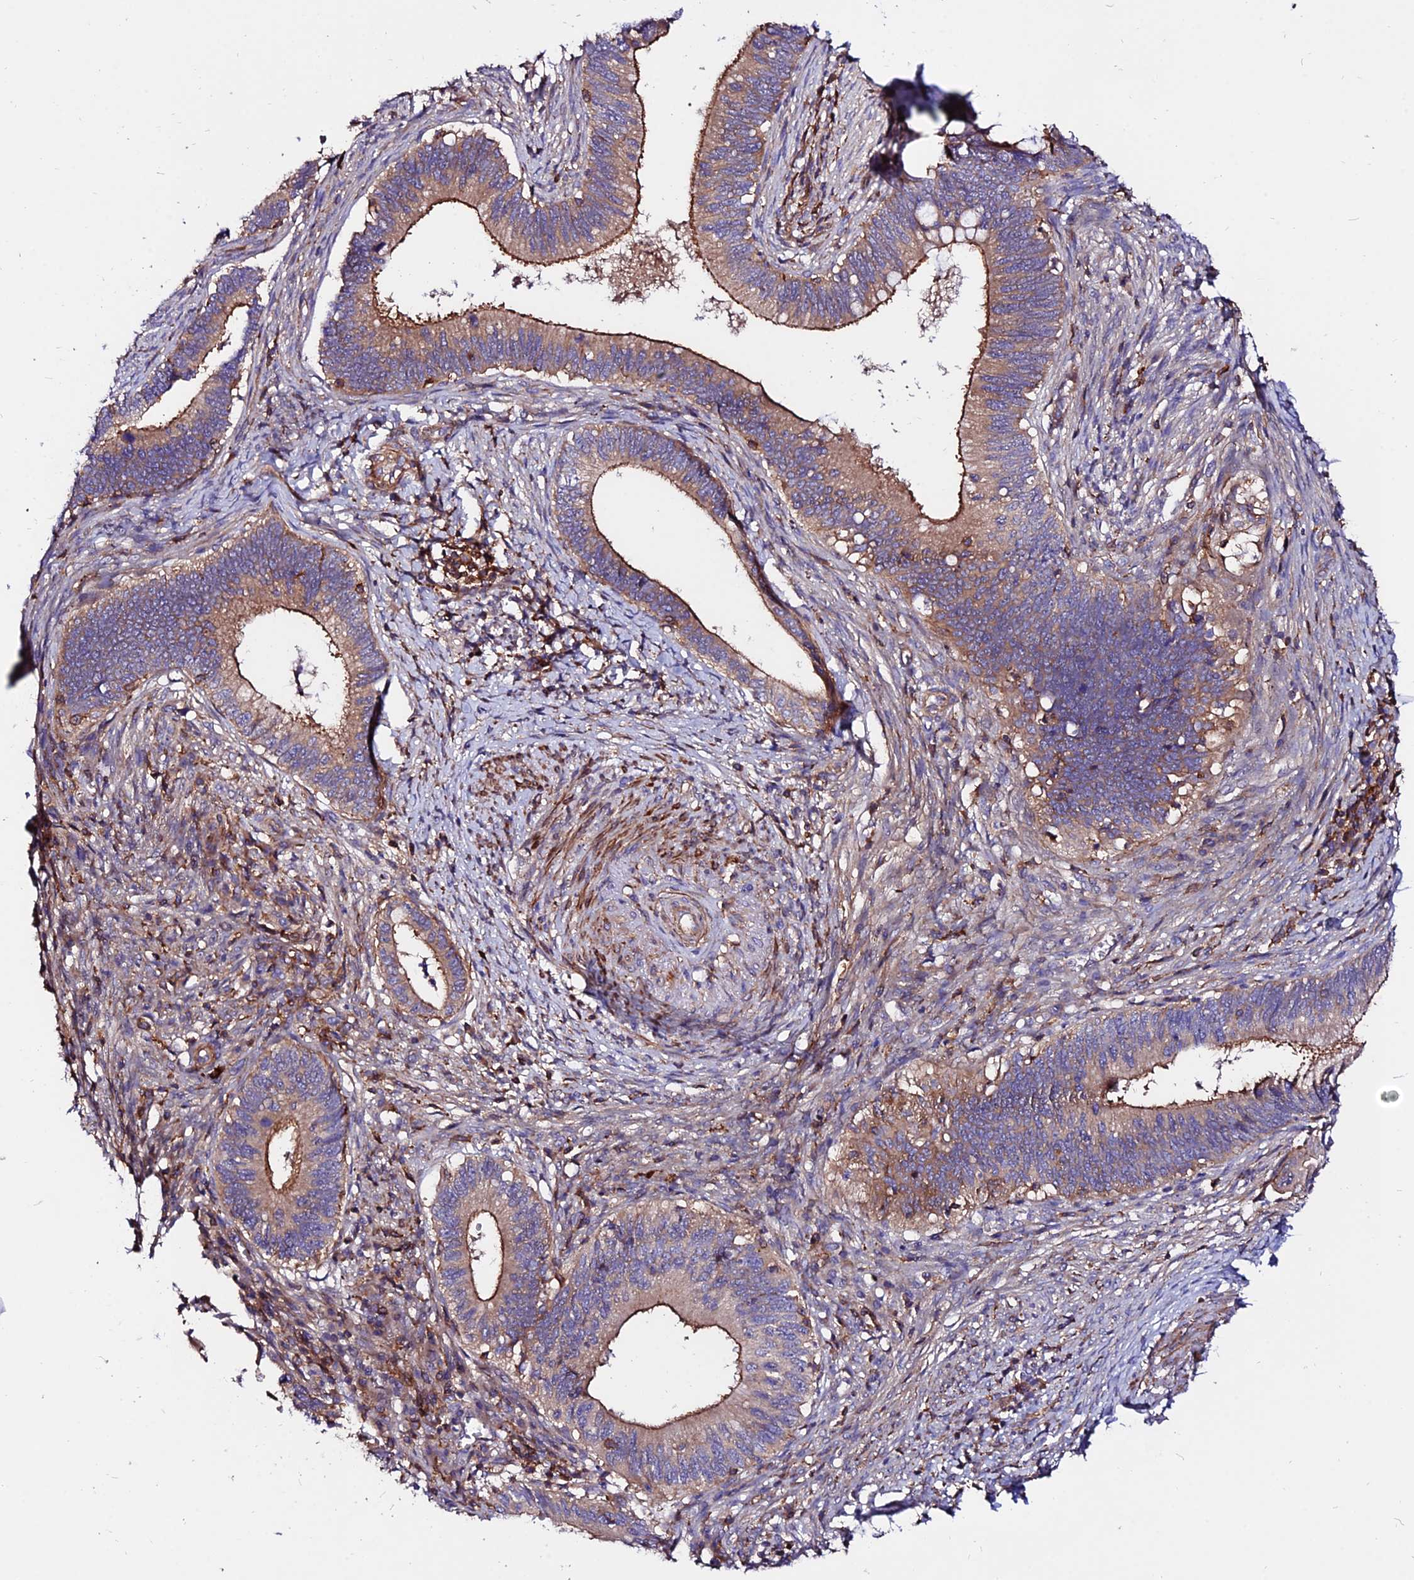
{"staining": {"intensity": "moderate", "quantity": "25%-75%", "location": "cytoplasmic/membranous"}, "tissue": "cervical cancer", "cell_type": "Tumor cells", "image_type": "cancer", "snomed": [{"axis": "morphology", "description": "Adenocarcinoma, NOS"}, {"axis": "topography", "description": "Cervix"}], "caption": "This image displays cervical cancer stained with immunohistochemistry to label a protein in brown. The cytoplasmic/membranous of tumor cells show moderate positivity for the protein. Nuclei are counter-stained blue.", "gene": "PYM1", "patient": {"sex": "female", "age": 42}}